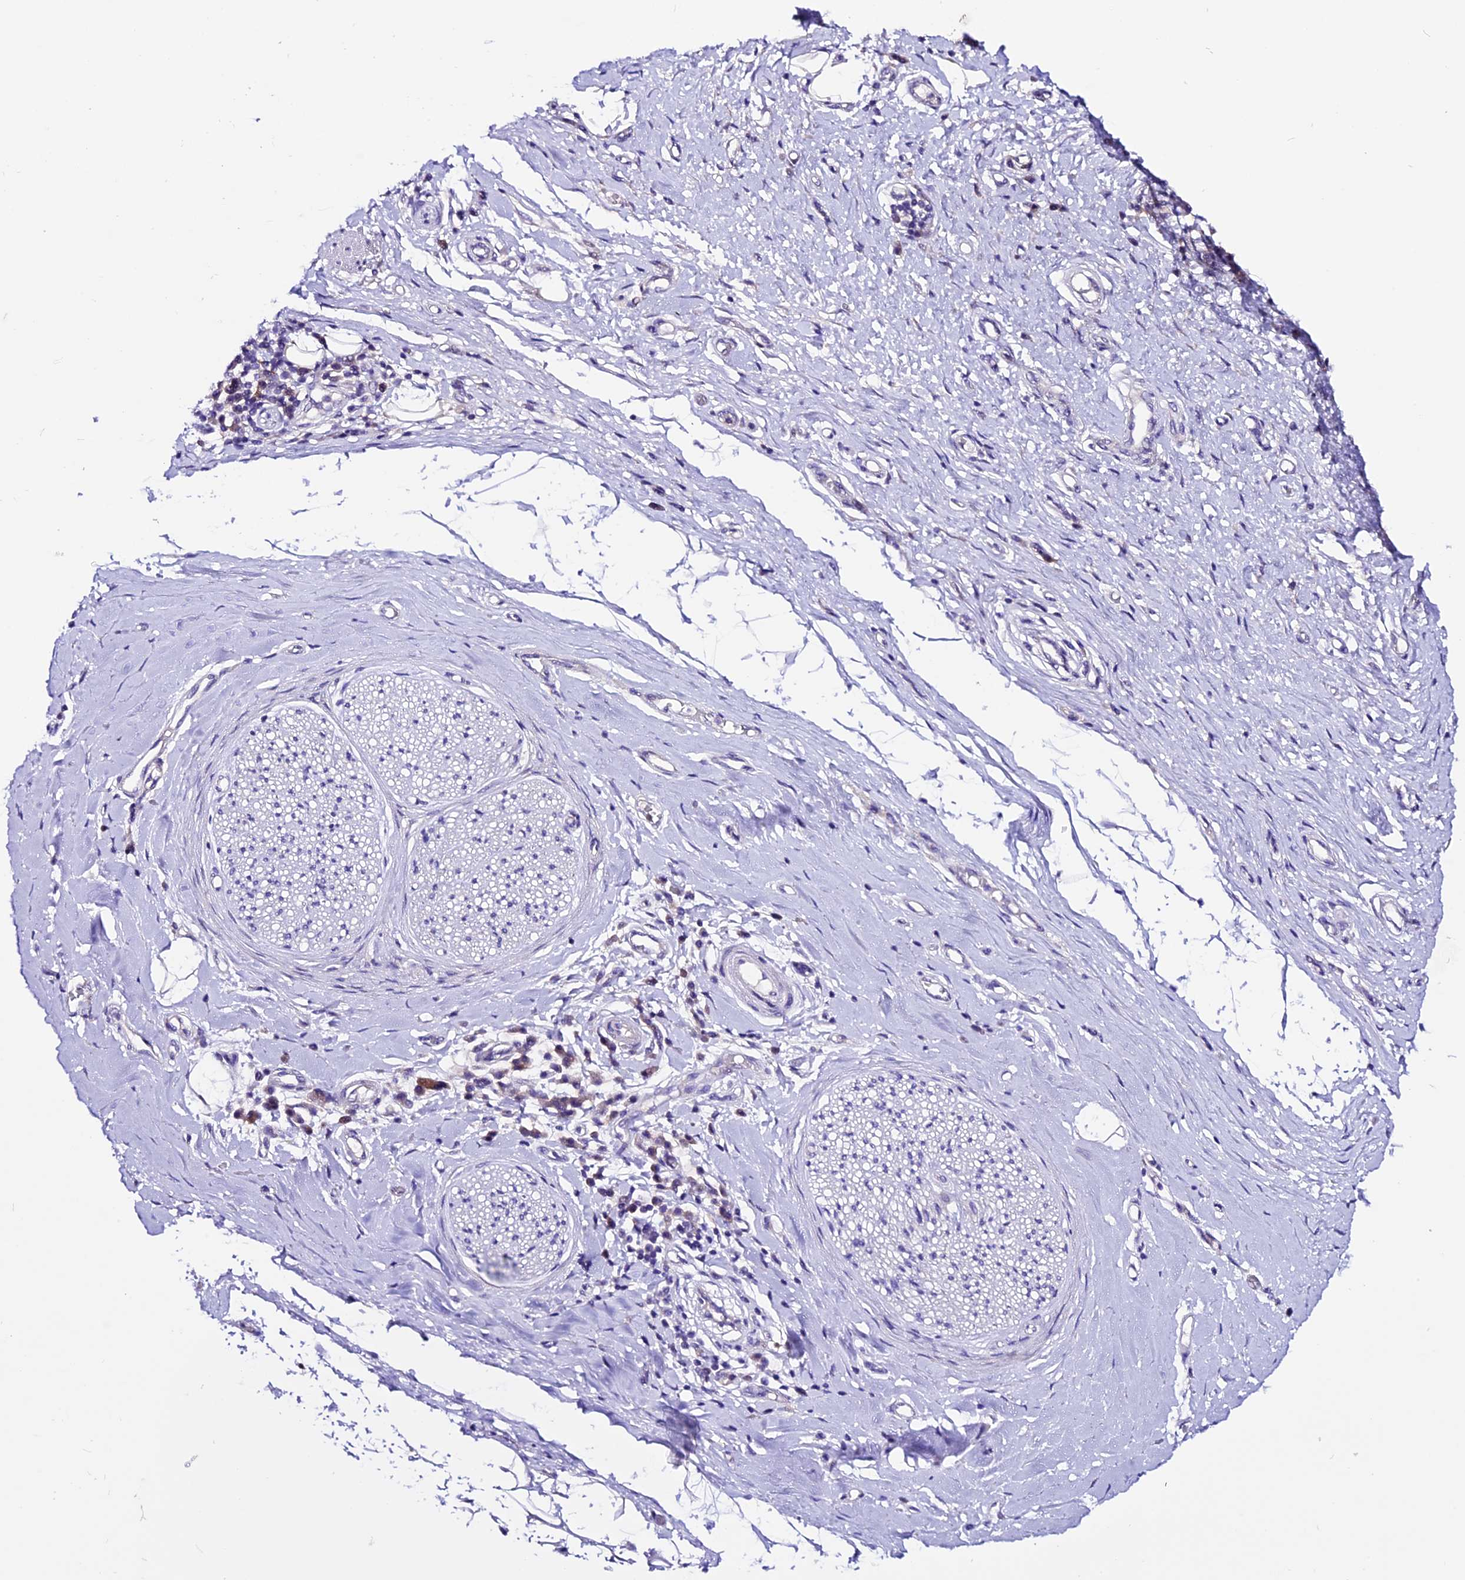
{"staining": {"intensity": "negative", "quantity": "none", "location": "none"}, "tissue": "adipose tissue", "cell_type": "Adipocytes", "image_type": "normal", "snomed": [{"axis": "morphology", "description": "Normal tissue, NOS"}, {"axis": "morphology", "description": "Adenocarcinoma, NOS"}, {"axis": "topography", "description": "Esophagus"}, {"axis": "topography", "description": "Stomach, upper"}, {"axis": "topography", "description": "Peripheral nerve tissue"}], "caption": "A micrograph of adipose tissue stained for a protein exhibits no brown staining in adipocytes.", "gene": "XKR7", "patient": {"sex": "male", "age": 62}}